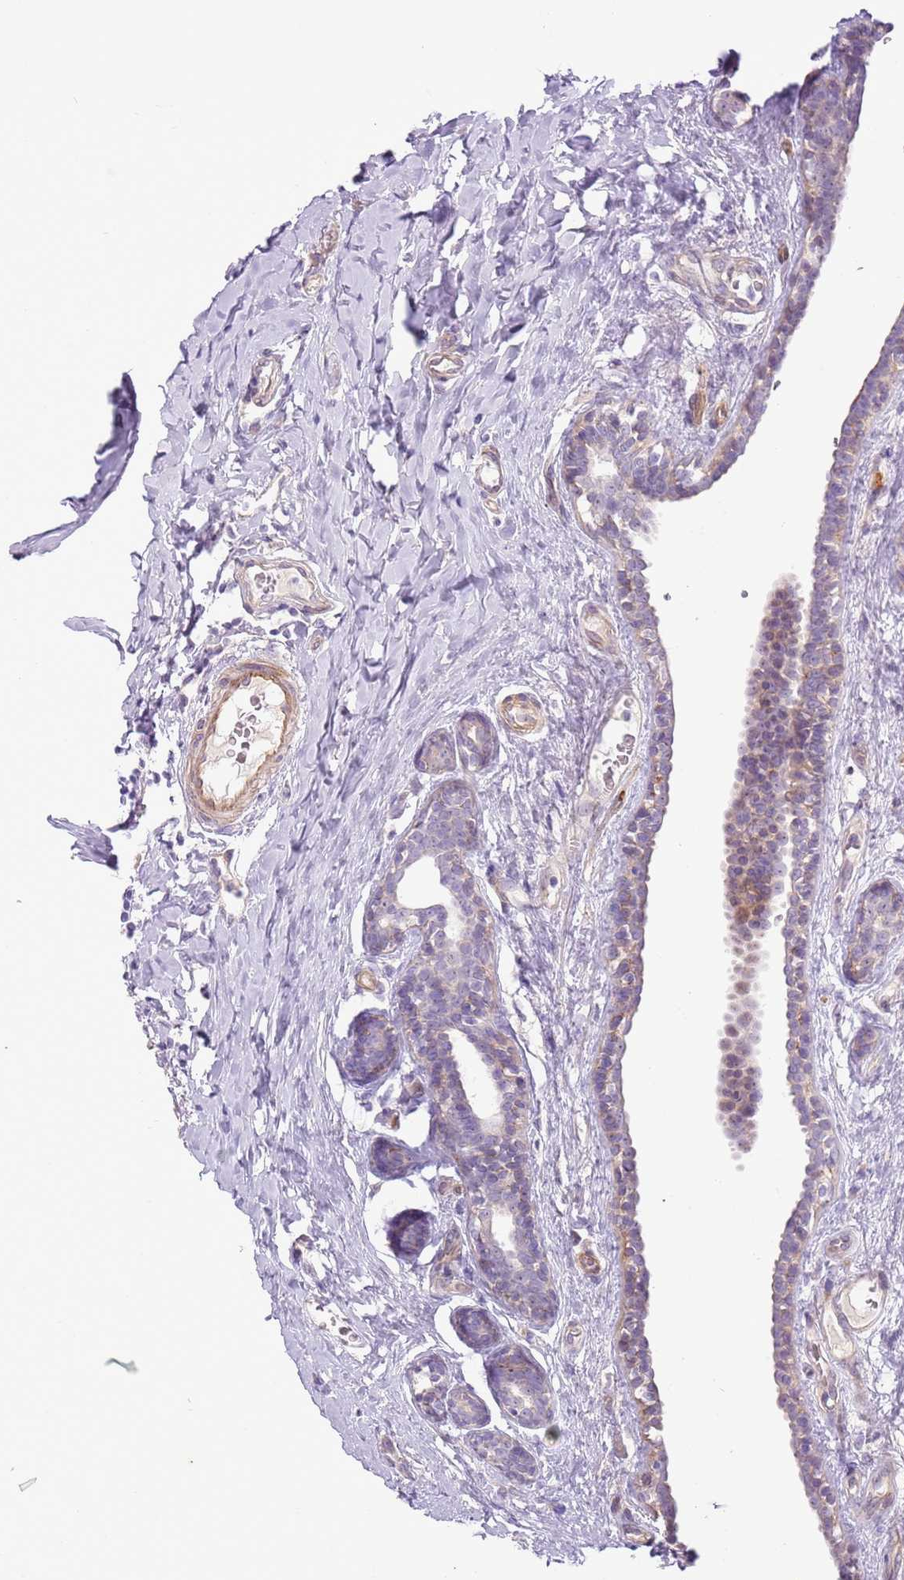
{"staining": {"intensity": "negative", "quantity": "none", "location": "none"}, "tissue": "breast cancer", "cell_type": "Tumor cells", "image_type": "cancer", "snomed": [{"axis": "morphology", "description": "Duct carcinoma"}, {"axis": "topography", "description": "Breast"}], "caption": "Immunohistochemistry photomicrograph of breast cancer stained for a protein (brown), which shows no expression in tumor cells.", "gene": "MRO", "patient": {"sex": "female", "age": 40}}